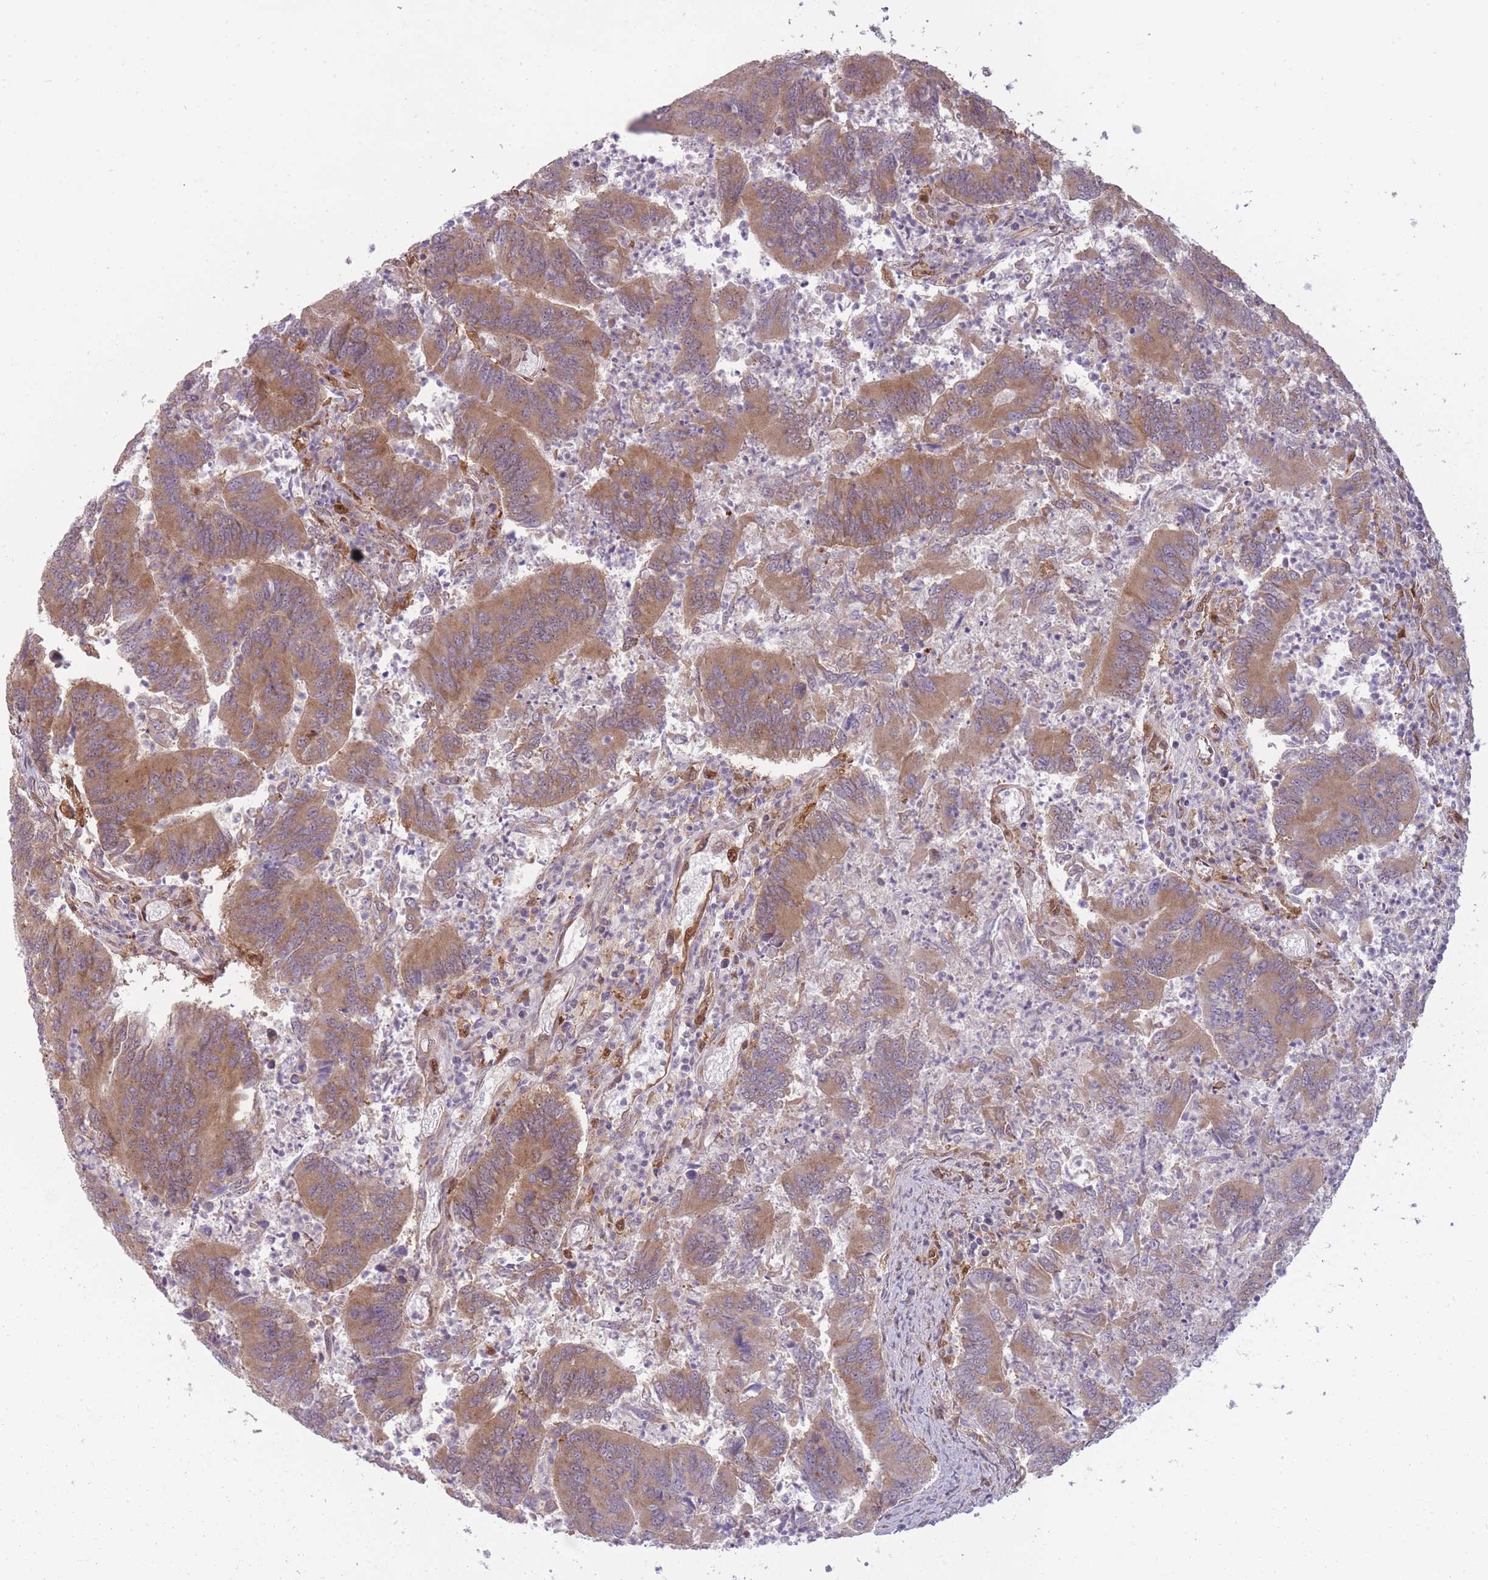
{"staining": {"intensity": "moderate", "quantity": ">75%", "location": "cytoplasmic/membranous"}, "tissue": "colorectal cancer", "cell_type": "Tumor cells", "image_type": "cancer", "snomed": [{"axis": "morphology", "description": "Adenocarcinoma, NOS"}, {"axis": "topography", "description": "Colon"}], "caption": "Moderate cytoplasmic/membranous protein staining is seen in approximately >75% of tumor cells in colorectal cancer.", "gene": "LGALS9", "patient": {"sex": "female", "age": 67}}